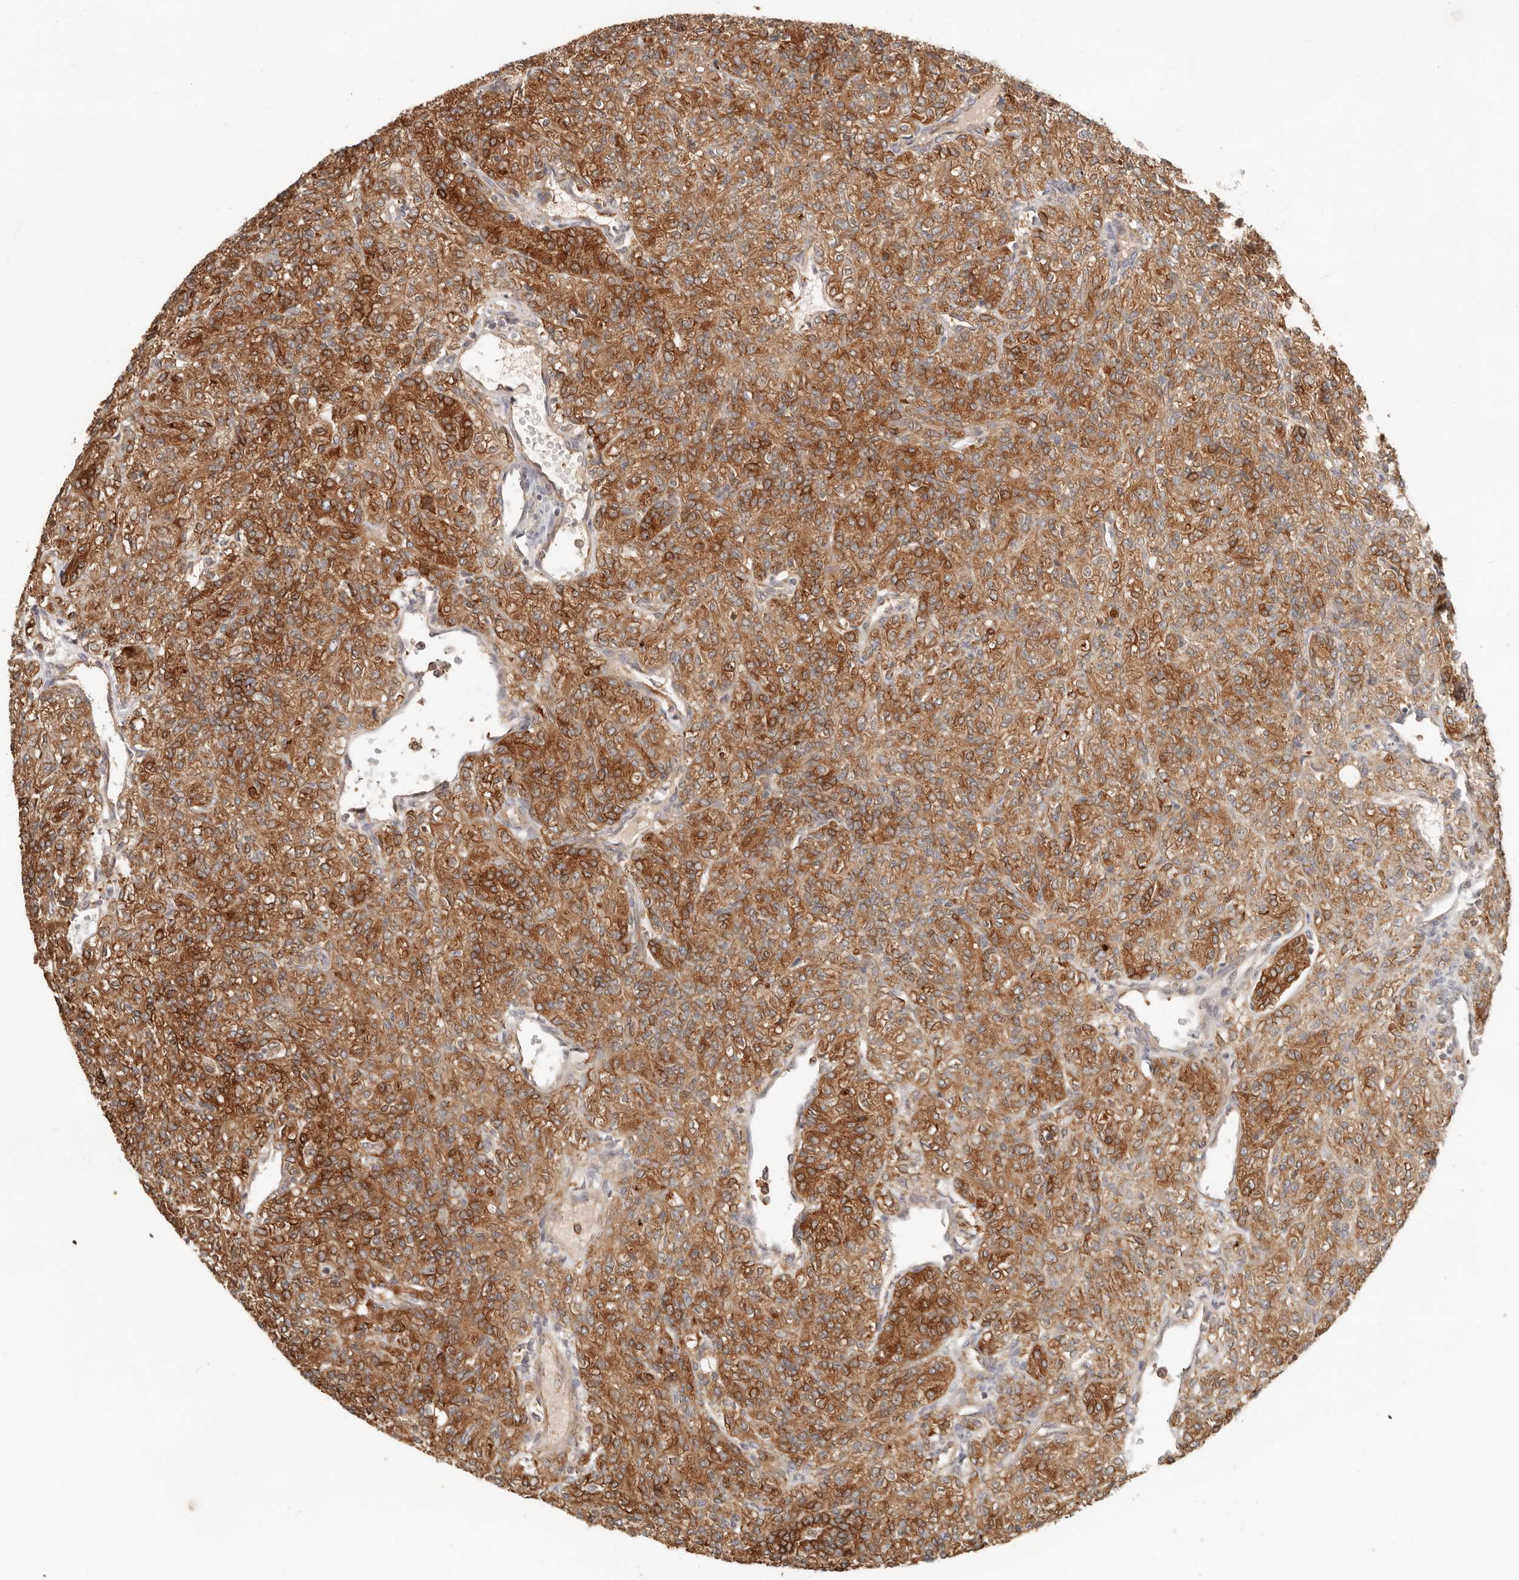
{"staining": {"intensity": "strong", "quantity": ">75%", "location": "cytoplasmic/membranous"}, "tissue": "renal cancer", "cell_type": "Tumor cells", "image_type": "cancer", "snomed": [{"axis": "morphology", "description": "Adenocarcinoma, NOS"}, {"axis": "topography", "description": "Kidney"}], "caption": "Human renal cancer (adenocarcinoma) stained for a protein (brown) reveals strong cytoplasmic/membranous positive expression in approximately >75% of tumor cells.", "gene": "HEXD", "patient": {"sex": "male", "age": 77}}